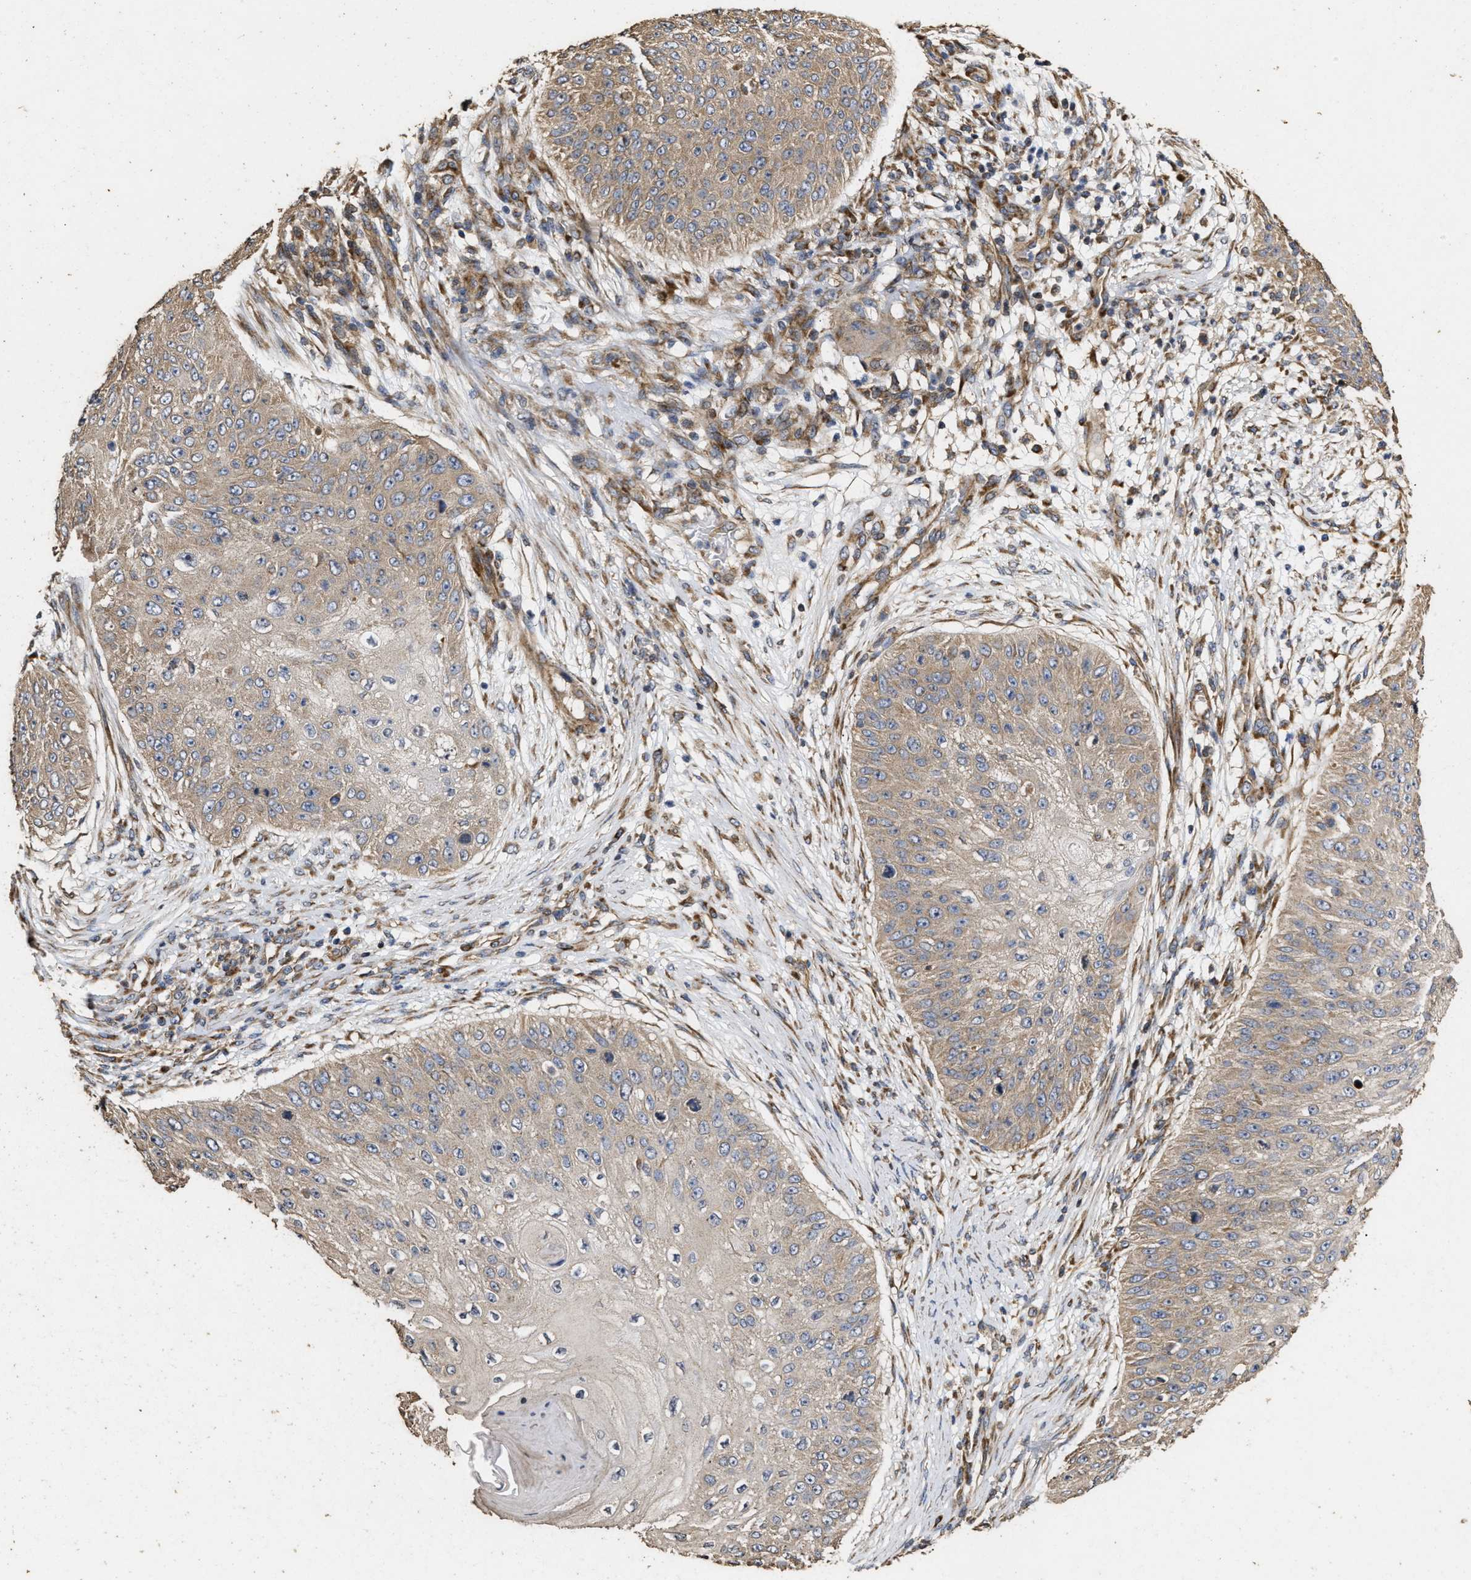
{"staining": {"intensity": "weak", "quantity": ">75%", "location": "cytoplasmic/membranous"}, "tissue": "skin cancer", "cell_type": "Tumor cells", "image_type": "cancer", "snomed": [{"axis": "morphology", "description": "Squamous cell carcinoma, NOS"}, {"axis": "topography", "description": "Skin"}], "caption": "Tumor cells reveal low levels of weak cytoplasmic/membranous staining in about >75% of cells in human skin squamous cell carcinoma.", "gene": "NAV1", "patient": {"sex": "female", "age": 80}}